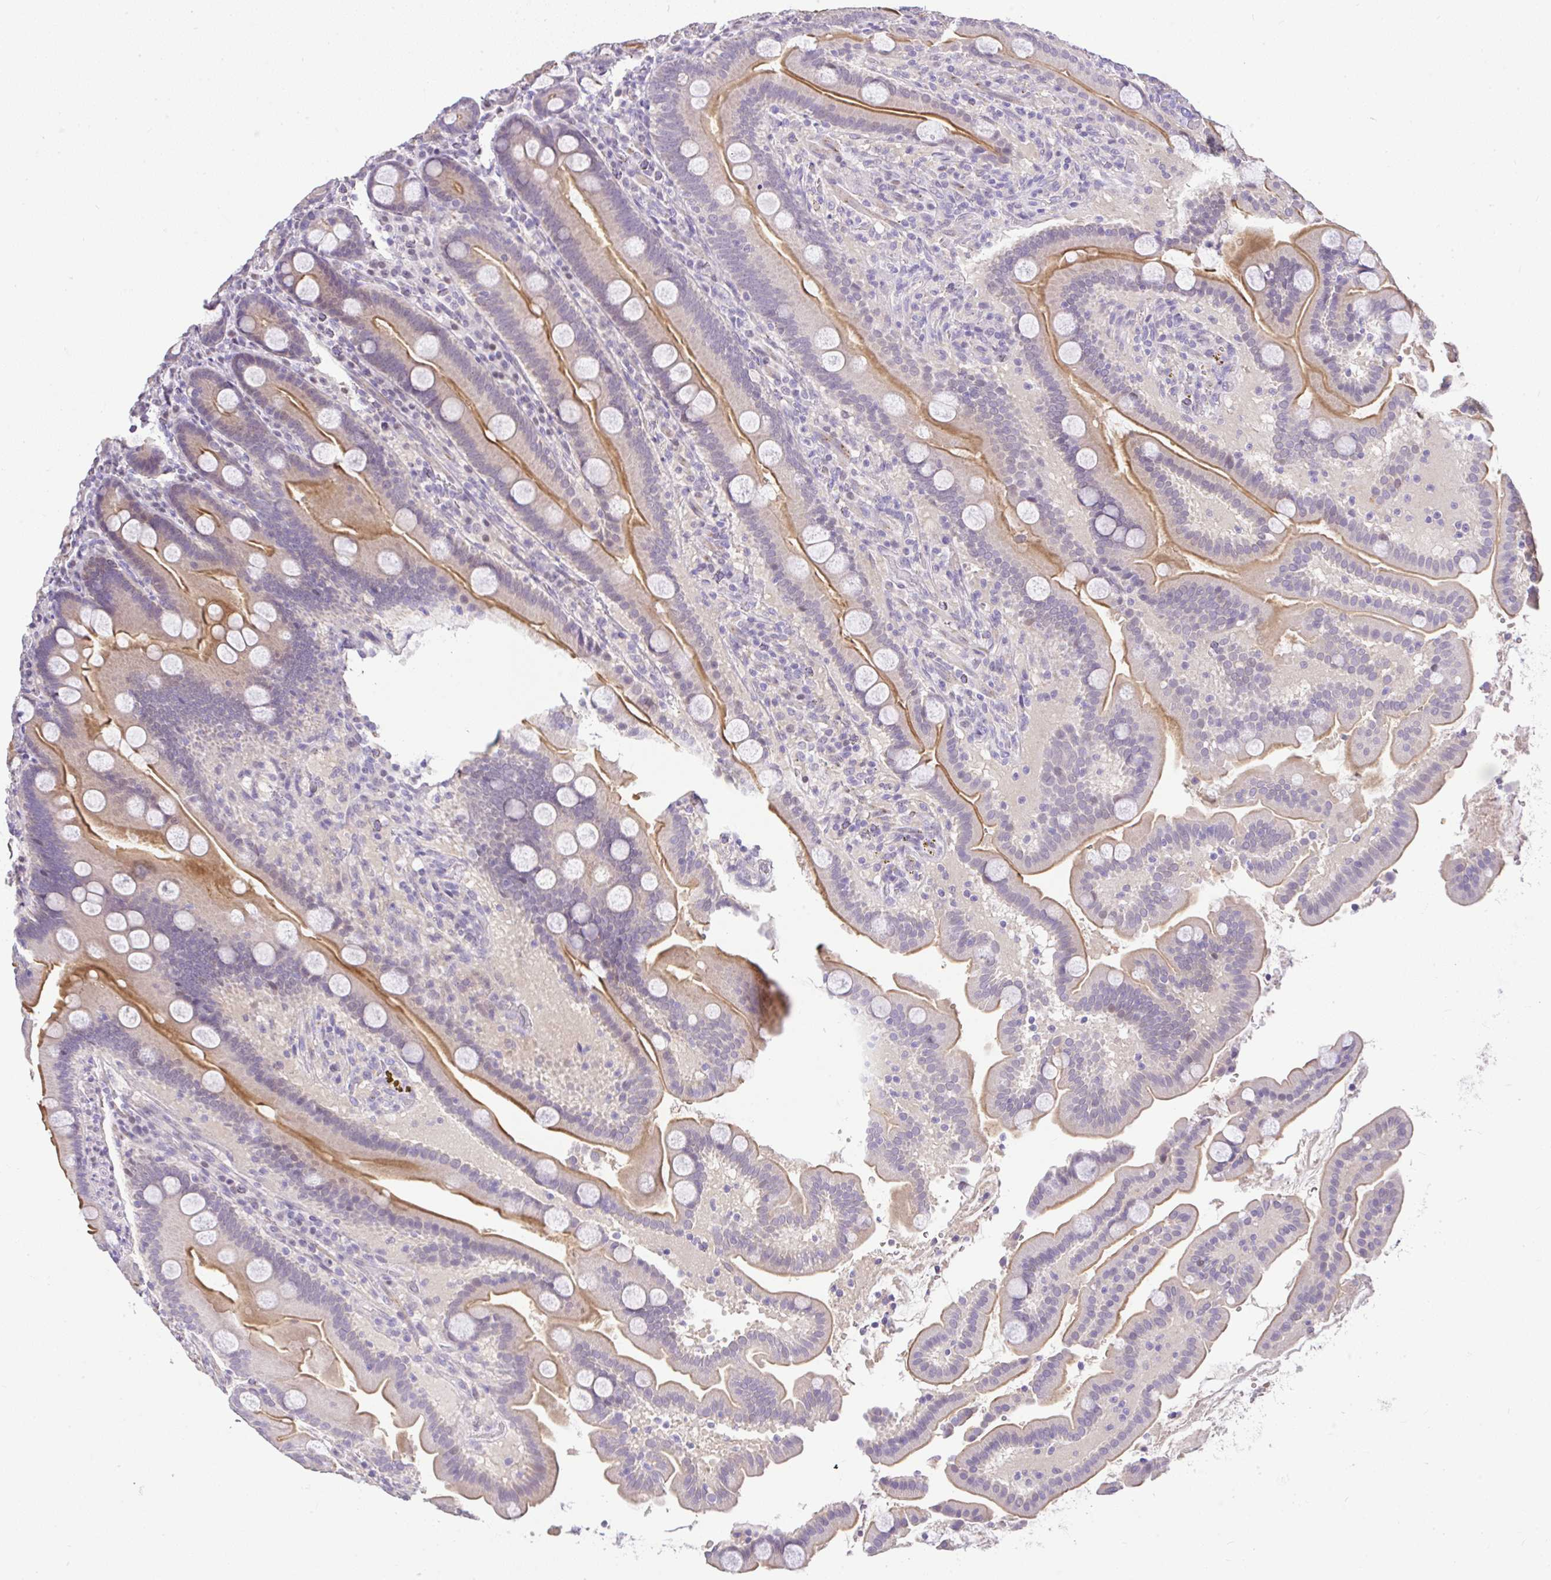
{"staining": {"intensity": "moderate", "quantity": "25%-75%", "location": "cytoplasmic/membranous"}, "tissue": "duodenum", "cell_type": "Glandular cells", "image_type": "normal", "snomed": [{"axis": "morphology", "description": "Normal tissue, NOS"}, {"axis": "topography", "description": "Duodenum"}], "caption": "Immunohistochemistry micrograph of normal duodenum: human duodenum stained using immunohistochemistry reveals medium levels of moderate protein expression localized specifically in the cytoplasmic/membranous of glandular cells, appearing as a cytoplasmic/membranous brown color.", "gene": "CTU1", "patient": {"sex": "male", "age": 55}}